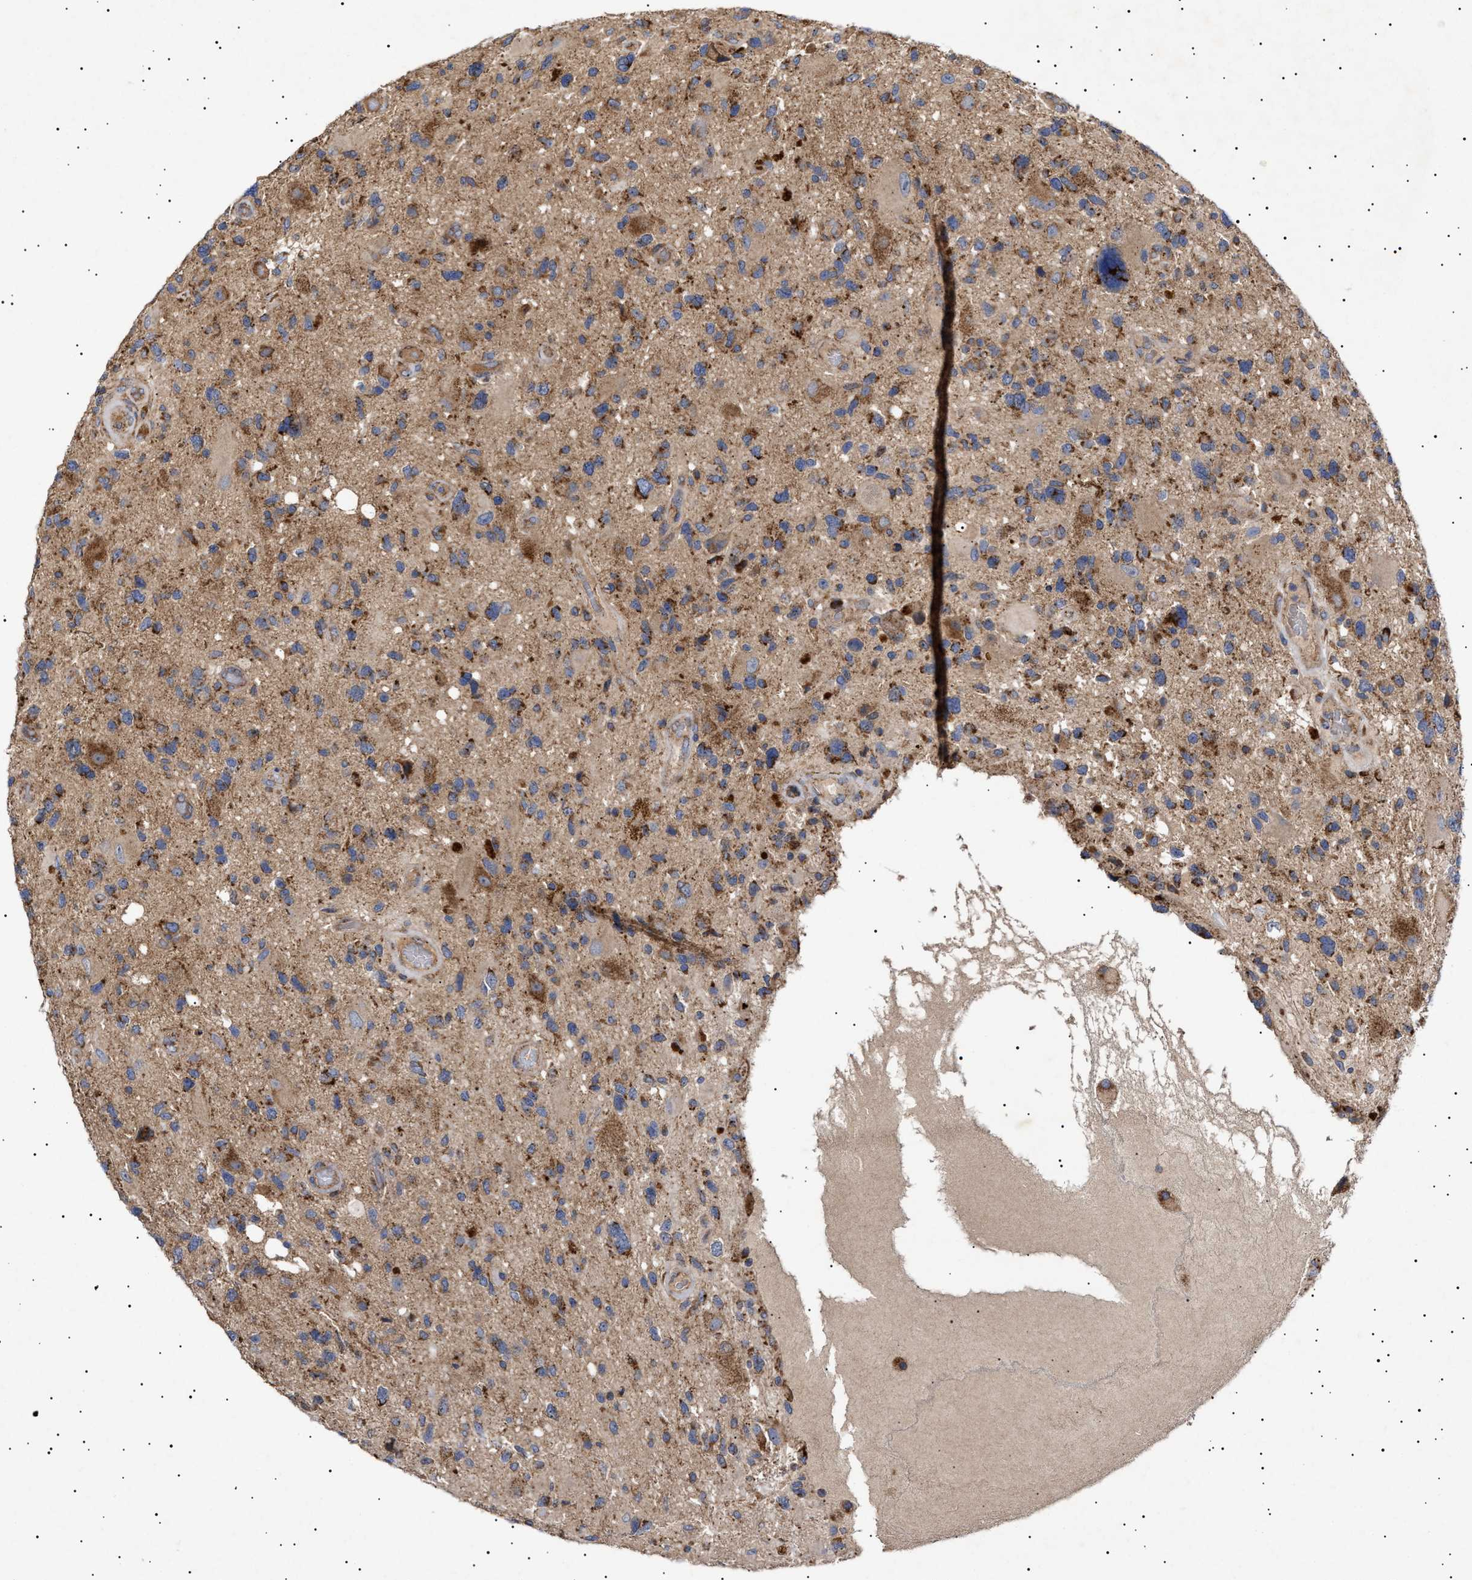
{"staining": {"intensity": "strong", "quantity": ">75%", "location": "cytoplasmic/membranous"}, "tissue": "glioma", "cell_type": "Tumor cells", "image_type": "cancer", "snomed": [{"axis": "morphology", "description": "Glioma, malignant, High grade"}, {"axis": "topography", "description": "Brain"}], "caption": "About >75% of tumor cells in human glioma demonstrate strong cytoplasmic/membranous protein positivity as visualized by brown immunohistochemical staining.", "gene": "MRPL10", "patient": {"sex": "male", "age": 33}}